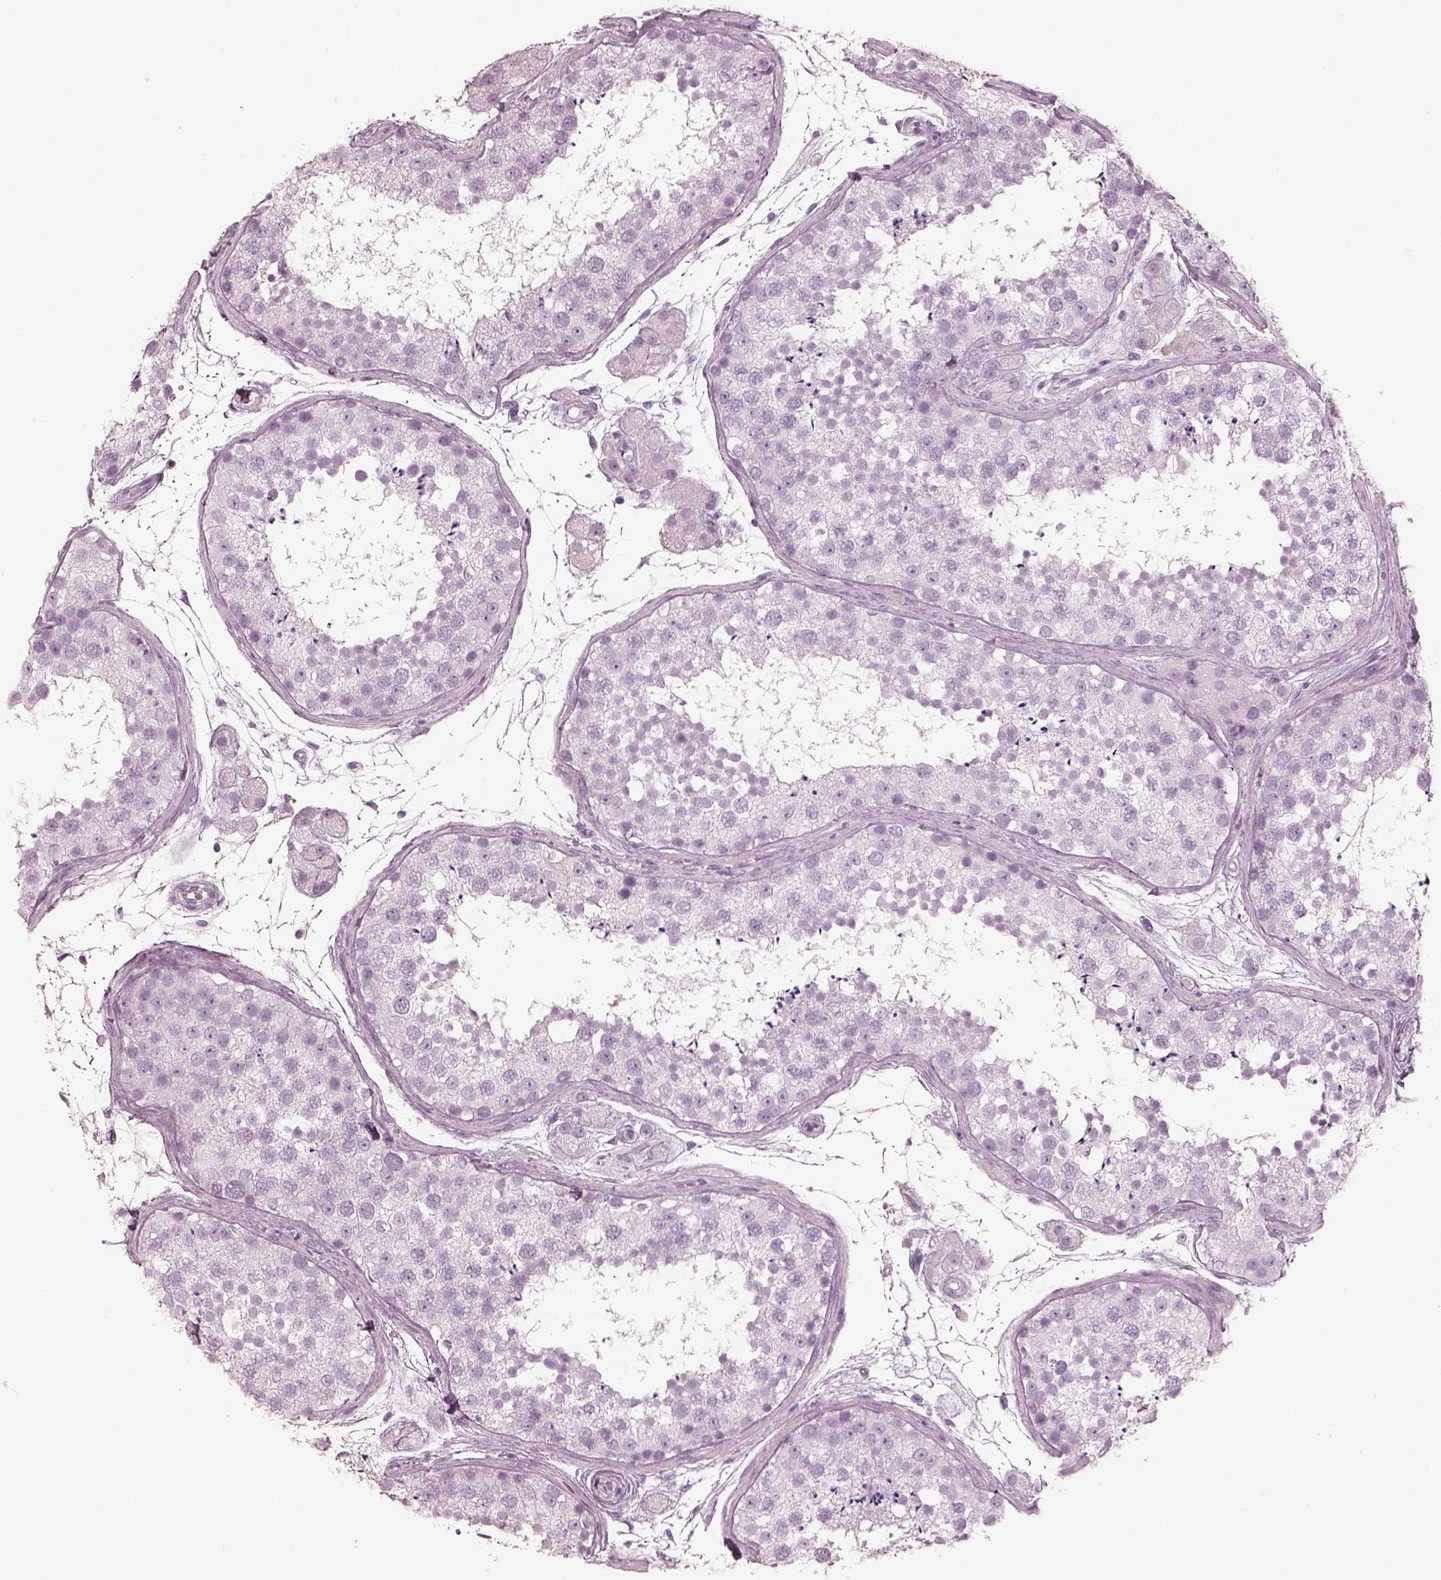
{"staining": {"intensity": "negative", "quantity": "none", "location": "none"}, "tissue": "testis", "cell_type": "Cells in seminiferous ducts", "image_type": "normal", "snomed": [{"axis": "morphology", "description": "Normal tissue, NOS"}, {"axis": "topography", "description": "Testis"}], "caption": "Cells in seminiferous ducts are negative for protein expression in benign human testis. Nuclei are stained in blue.", "gene": "FABP9", "patient": {"sex": "male", "age": 41}}